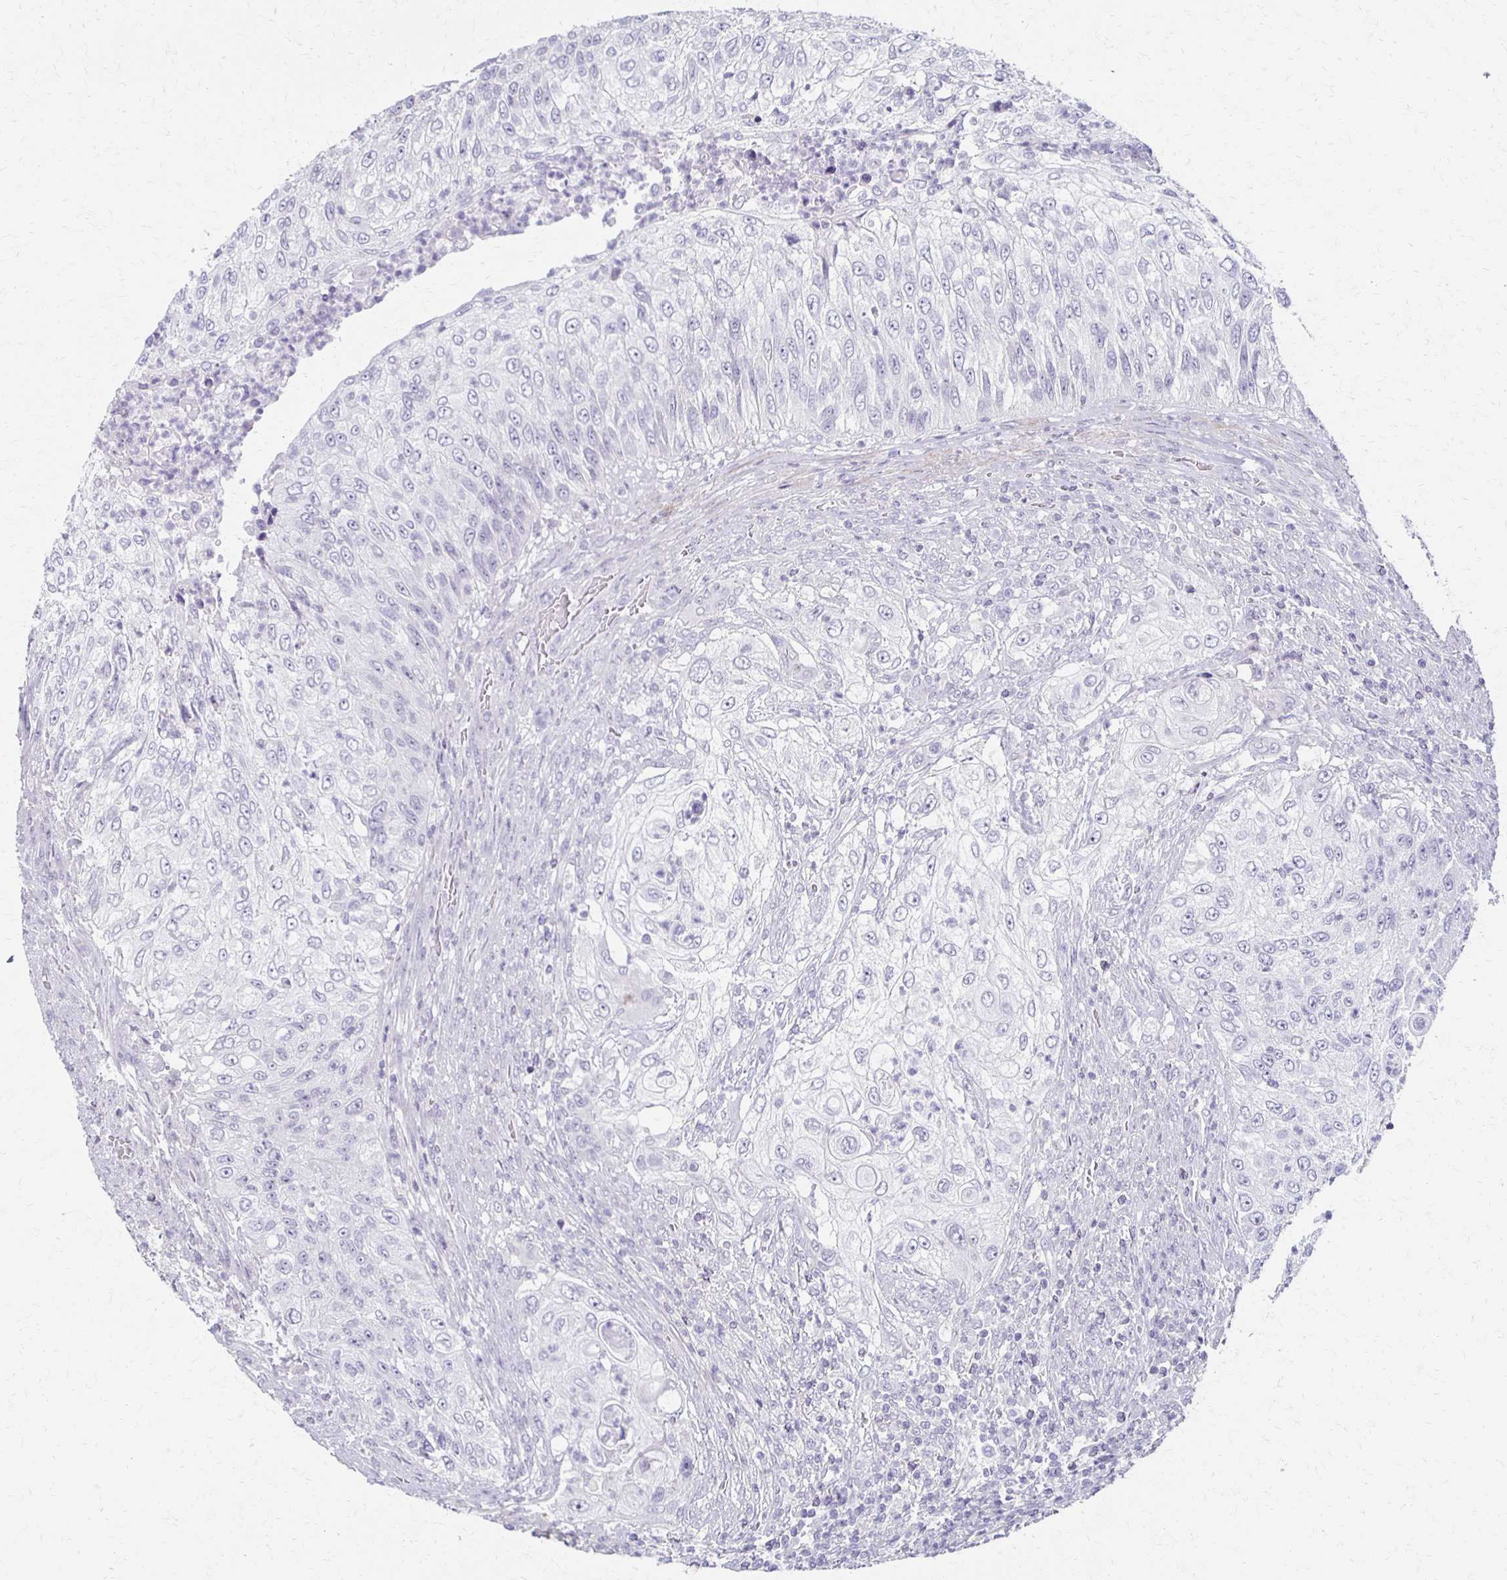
{"staining": {"intensity": "negative", "quantity": "none", "location": "none"}, "tissue": "urothelial cancer", "cell_type": "Tumor cells", "image_type": "cancer", "snomed": [{"axis": "morphology", "description": "Urothelial carcinoma, High grade"}, {"axis": "topography", "description": "Urinary bladder"}], "caption": "Immunohistochemistry histopathology image of neoplastic tissue: high-grade urothelial carcinoma stained with DAB (3,3'-diaminobenzidine) demonstrates no significant protein positivity in tumor cells. The staining is performed using DAB (3,3'-diaminobenzidine) brown chromogen with nuclei counter-stained in using hematoxylin.", "gene": "FOXO4", "patient": {"sex": "female", "age": 60}}